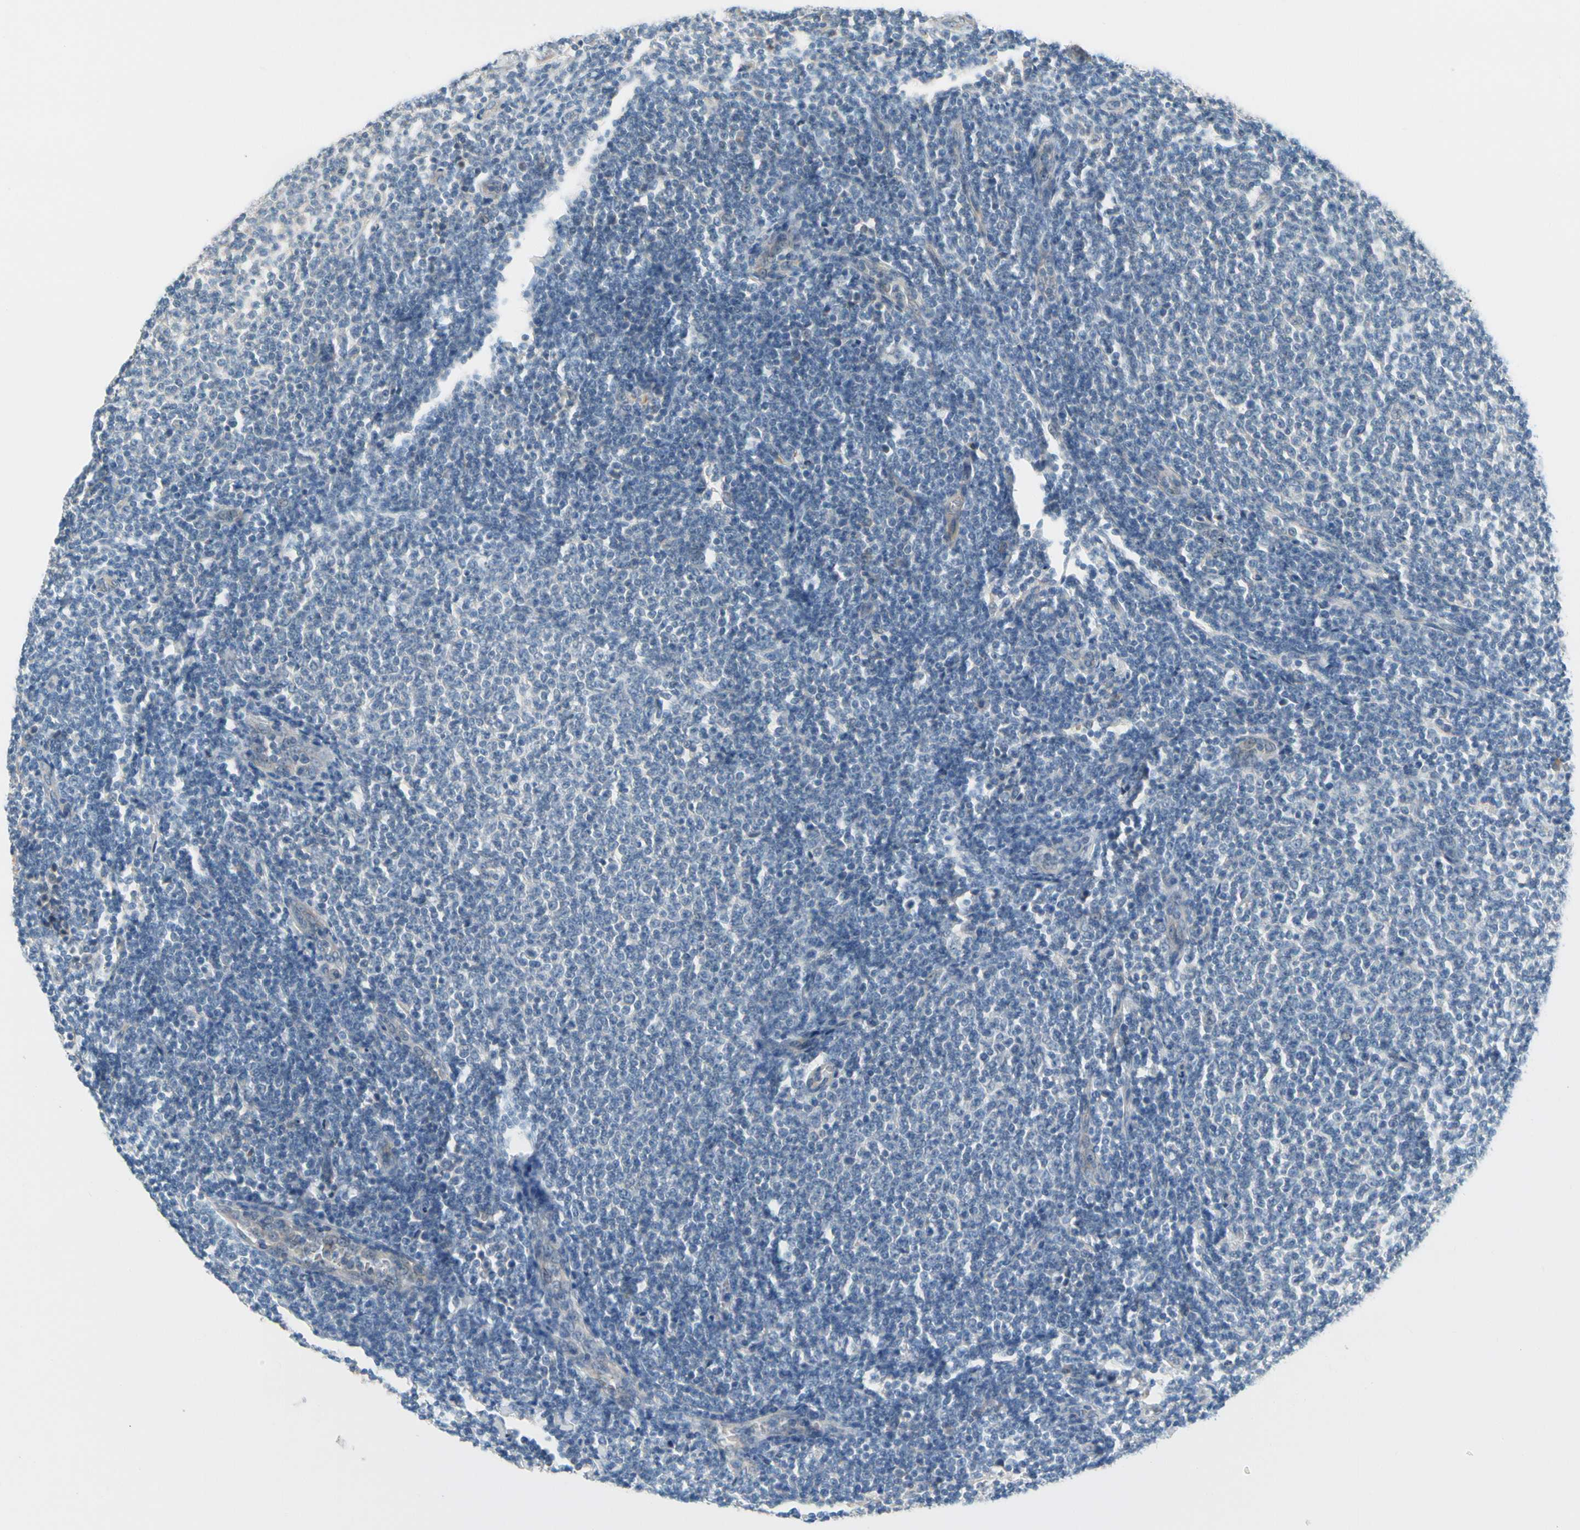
{"staining": {"intensity": "negative", "quantity": "none", "location": "none"}, "tissue": "lymphoma", "cell_type": "Tumor cells", "image_type": "cancer", "snomed": [{"axis": "morphology", "description": "Malignant lymphoma, non-Hodgkin's type, Low grade"}, {"axis": "topography", "description": "Lymph node"}], "caption": "Immunohistochemistry (IHC) micrograph of neoplastic tissue: human lymphoma stained with DAB (3,3'-diaminobenzidine) displays no significant protein positivity in tumor cells.", "gene": "CNDP1", "patient": {"sex": "male", "age": 66}}